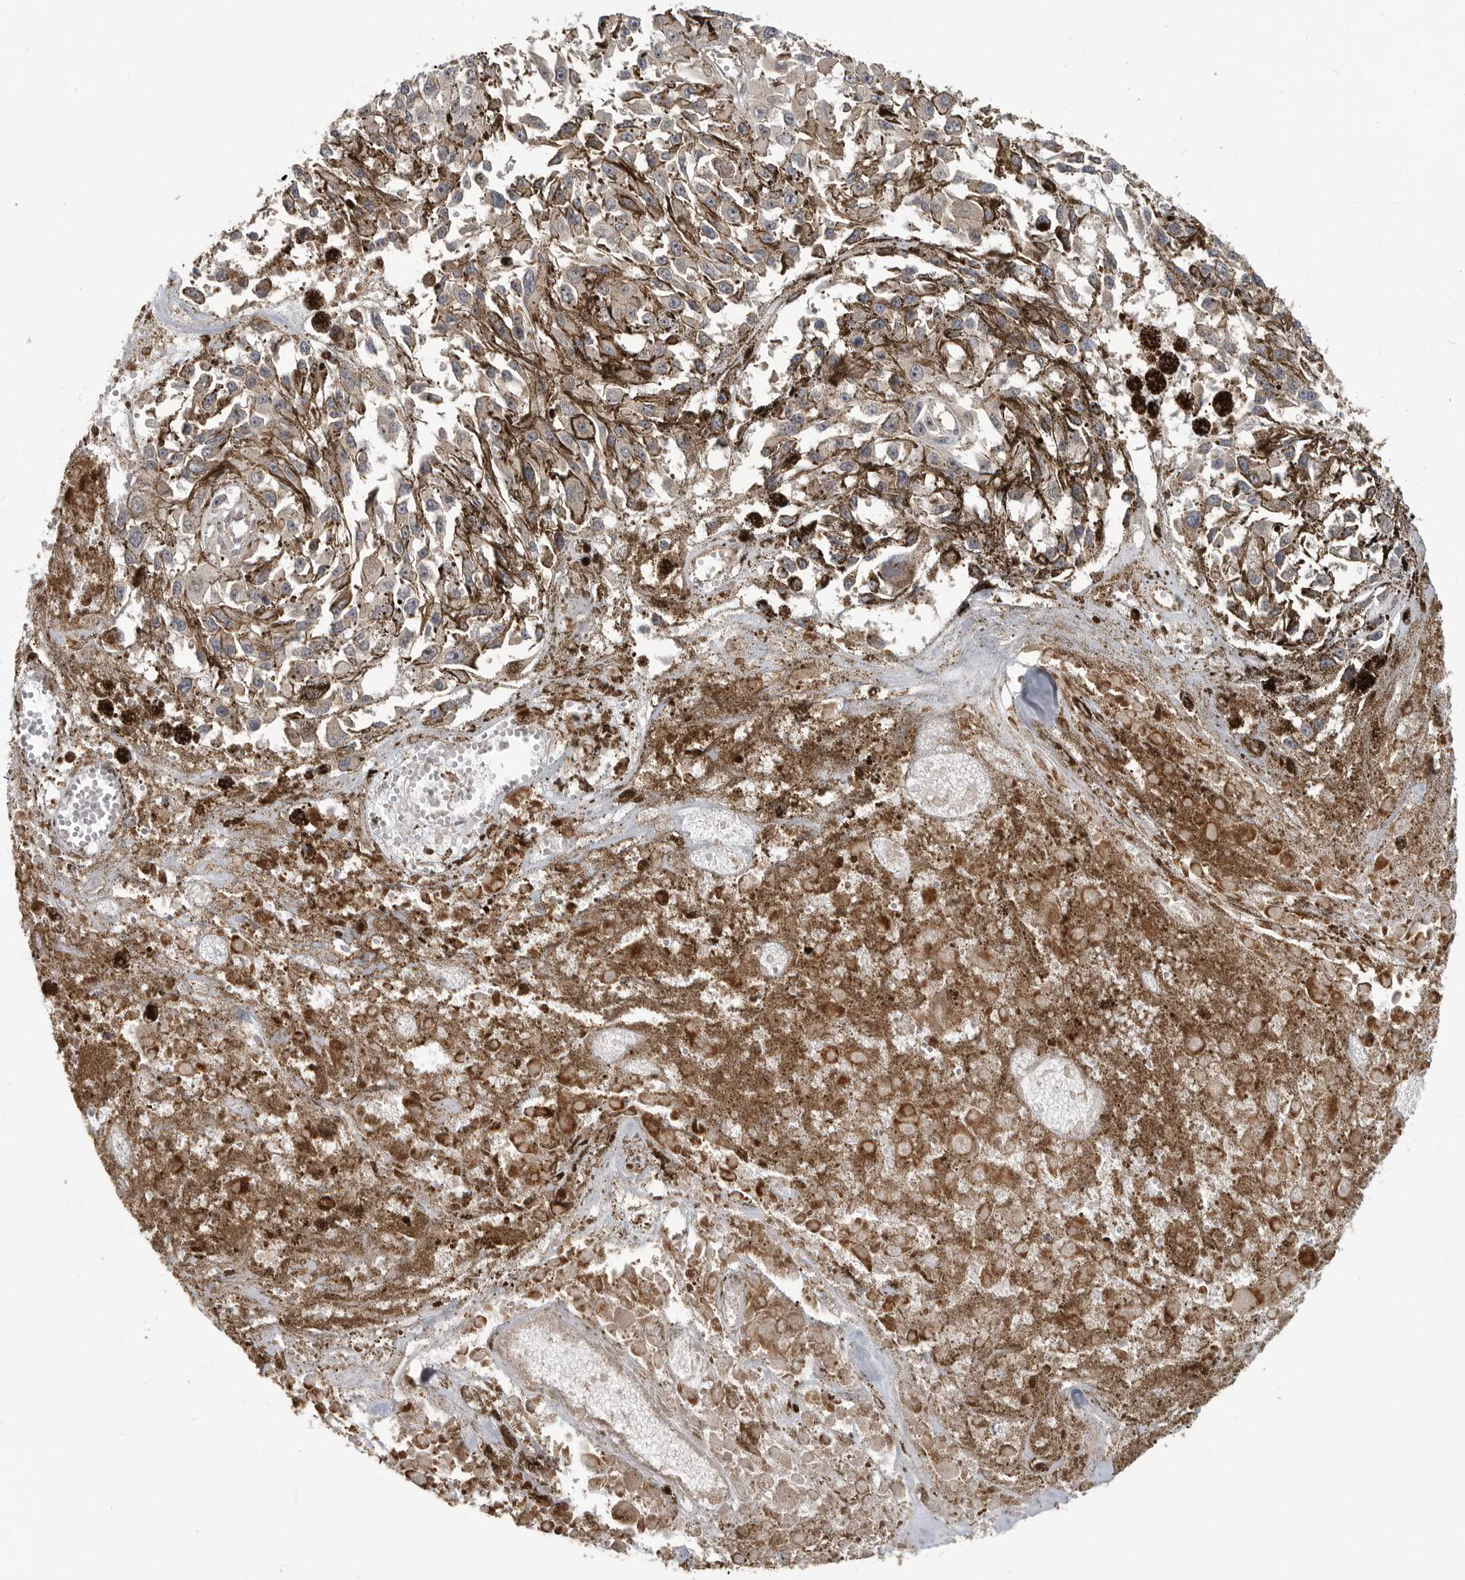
{"staining": {"intensity": "negative", "quantity": "none", "location": "none"}, "tissue": "melanoma", "cell_type": "Tumor cells", "image_type": "cancer", "snomed": [{"axis": "morphology", "description": "Malignant melanoma, Metastatic site"}, {"axis": "topography", "description": "Lymph node"}], "caption": "Immunohistochemistry (IHC) of human melanoma displays no expression in tumor cells.", "gene": "ERN1", "patient": {"sex": "male", "age": 59}}